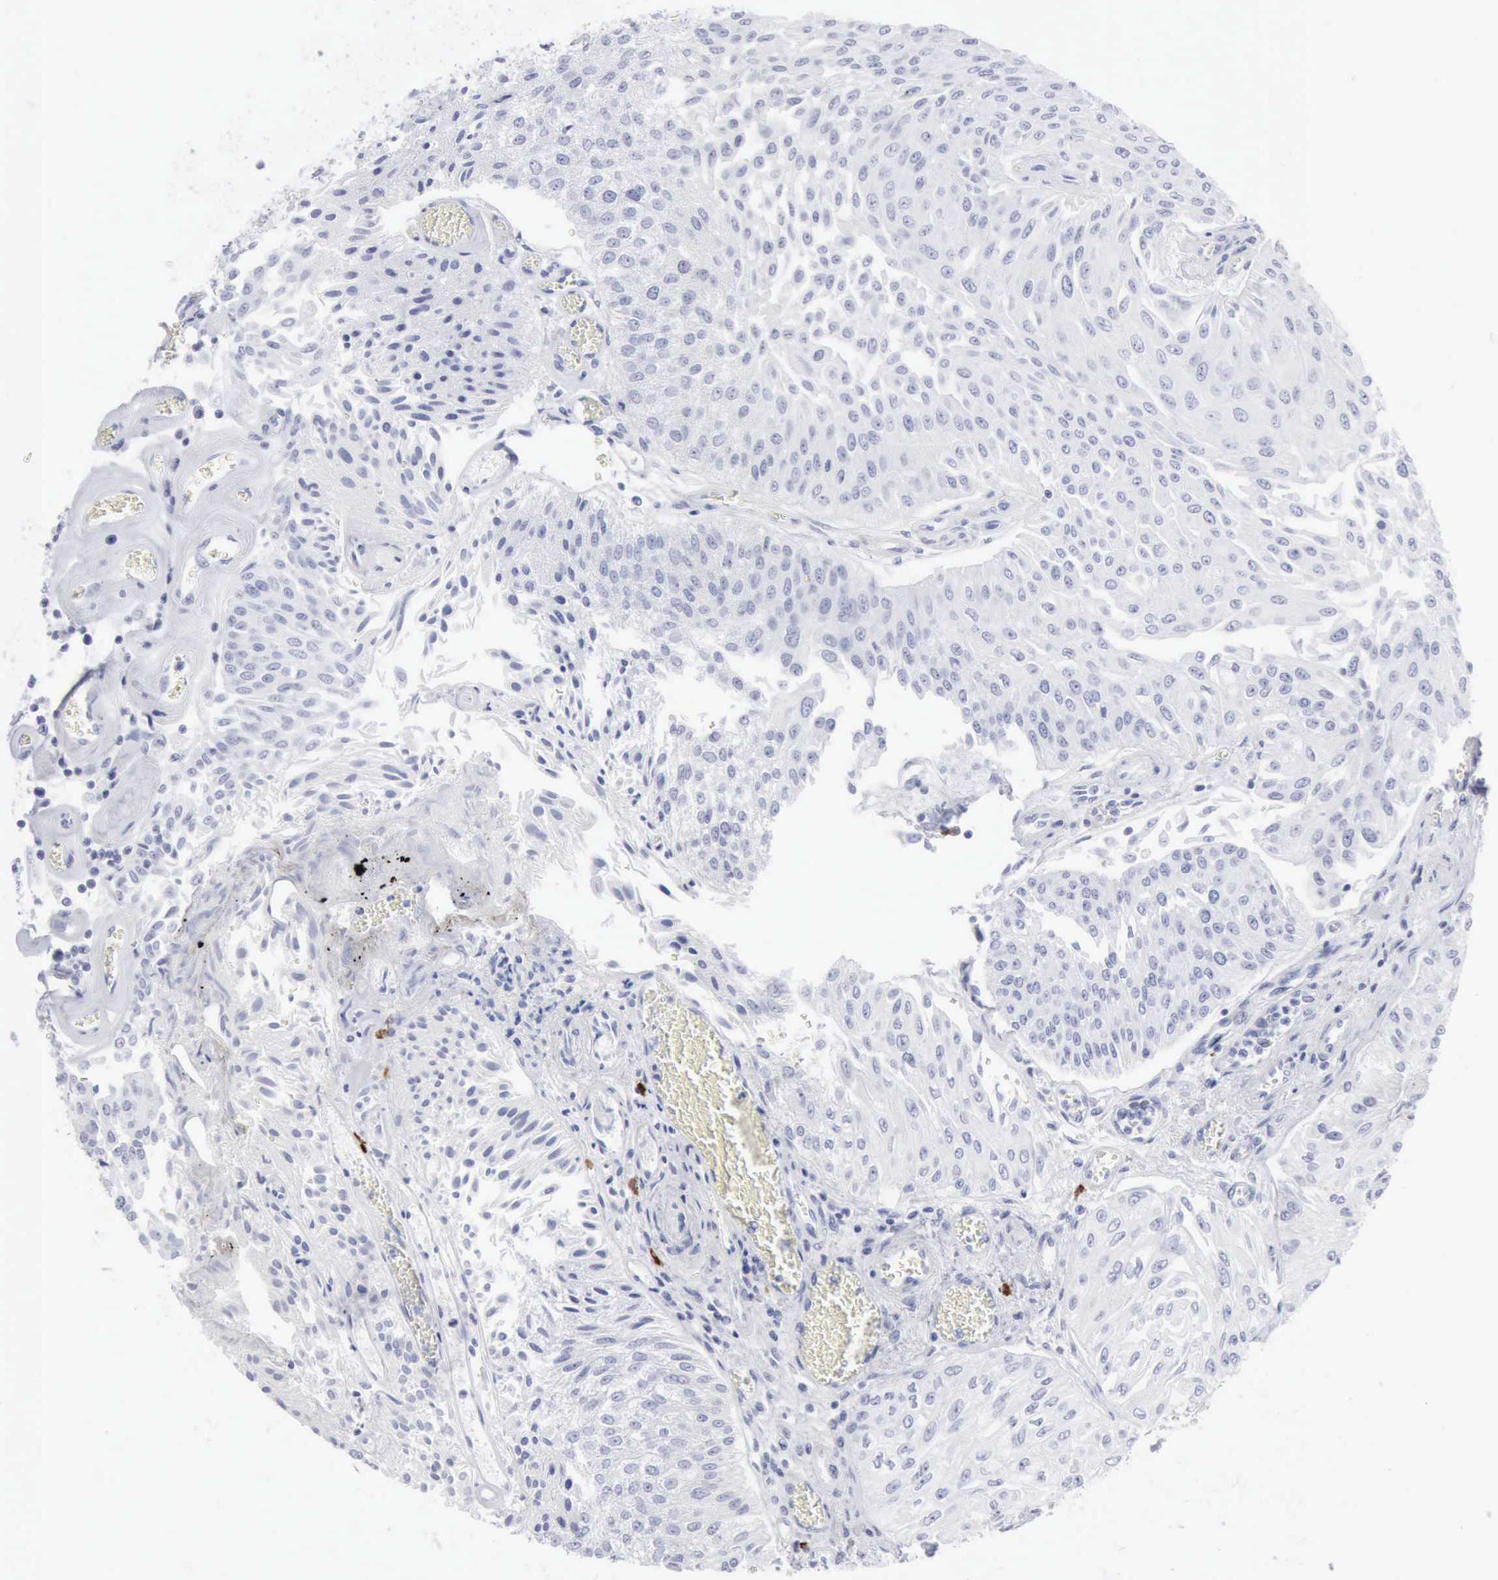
{"staining": {"intensity": "negative", "quantity": "none", "location": "none"}, "tissue": "urothelial cancer", "cell_type": "Tumor cells", "image_type": "cancer", "snomed": [{"axis": "morphology", "description": "Urothelial carcinoma, Low grade"}, {"axis": "topography", "description": "Urinary bladder"}], "caption": "High magnification brightfield microscopy of urothelial cancer stained with DAB (3,3'-diaminobenzidine) (brown) and counterstained with hematoxylin (blue): tumor cells show no significant expression. The staining was performed using DAB (3,3'-diaminobenzidine) to visualize the protein expression in brown, while the nuclei were stained in blue with hematoxylin (Magnification: 20x).", "gene": "CMA1", "patient": {"sex": "male", "age": 86}}